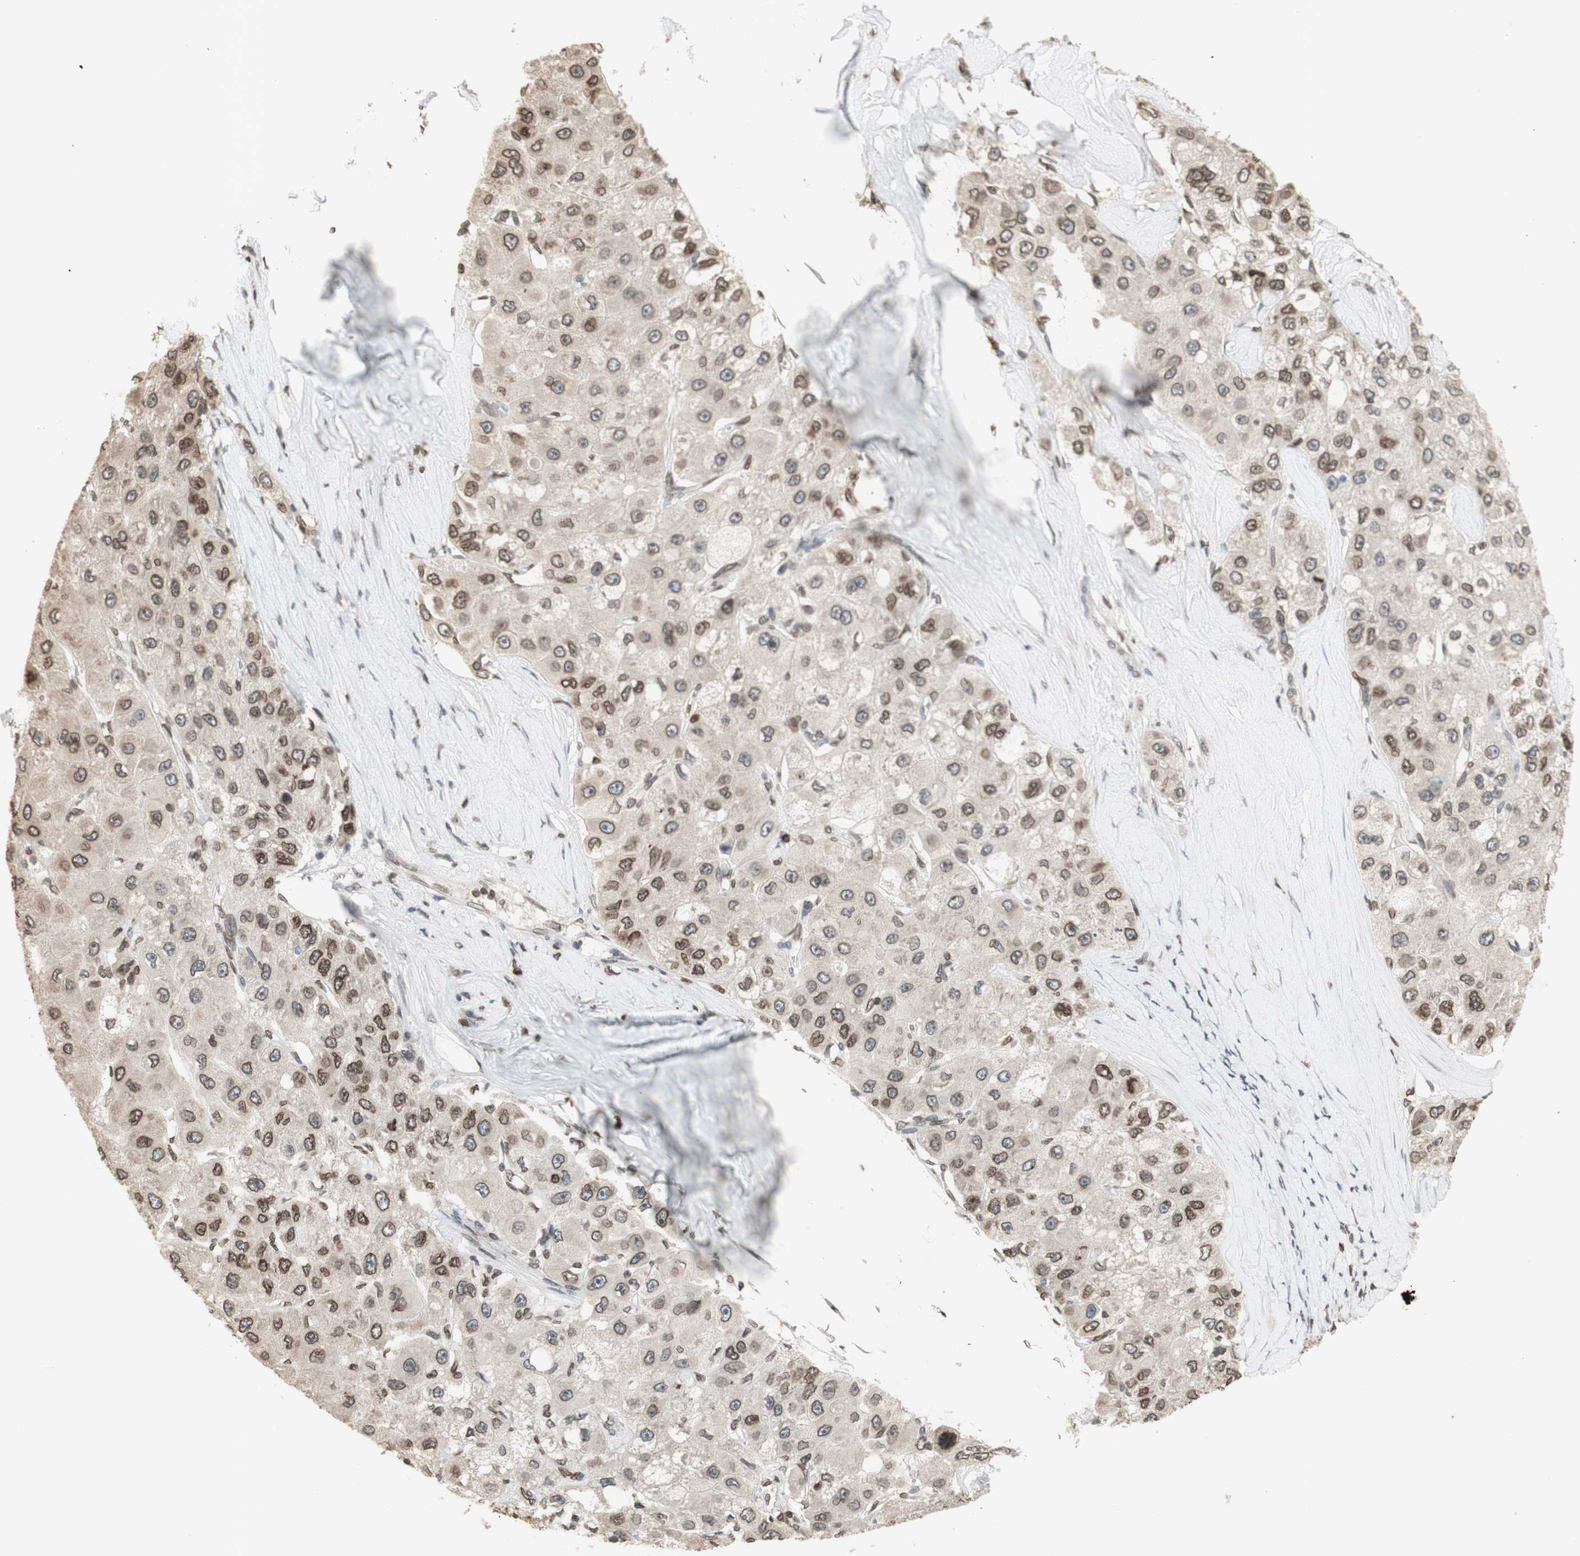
{"staining": {"intensity": "moderate", "quantity": ">75%", "location": "cytoplasmic/membranous,nuclear"}, "tissue": "liver cancer", "cell_type": "Tumor cells", "image_type": "cancer", "snomed": [{"axis": "morphology", "description": "Carcinoma, Hepatocellular, NOS"}, {"axis": "topography", "description": "Liver"}], "caption": "Liver hepatocellular carcinoma was stained to show a protein in brown. There is medium levels of moderate cytoplasmic/membranous and nuclear positivity in approximately >75% of tumor cells.", "gene": "TMPO", "patient": {"sex": "male", "age": 80}}